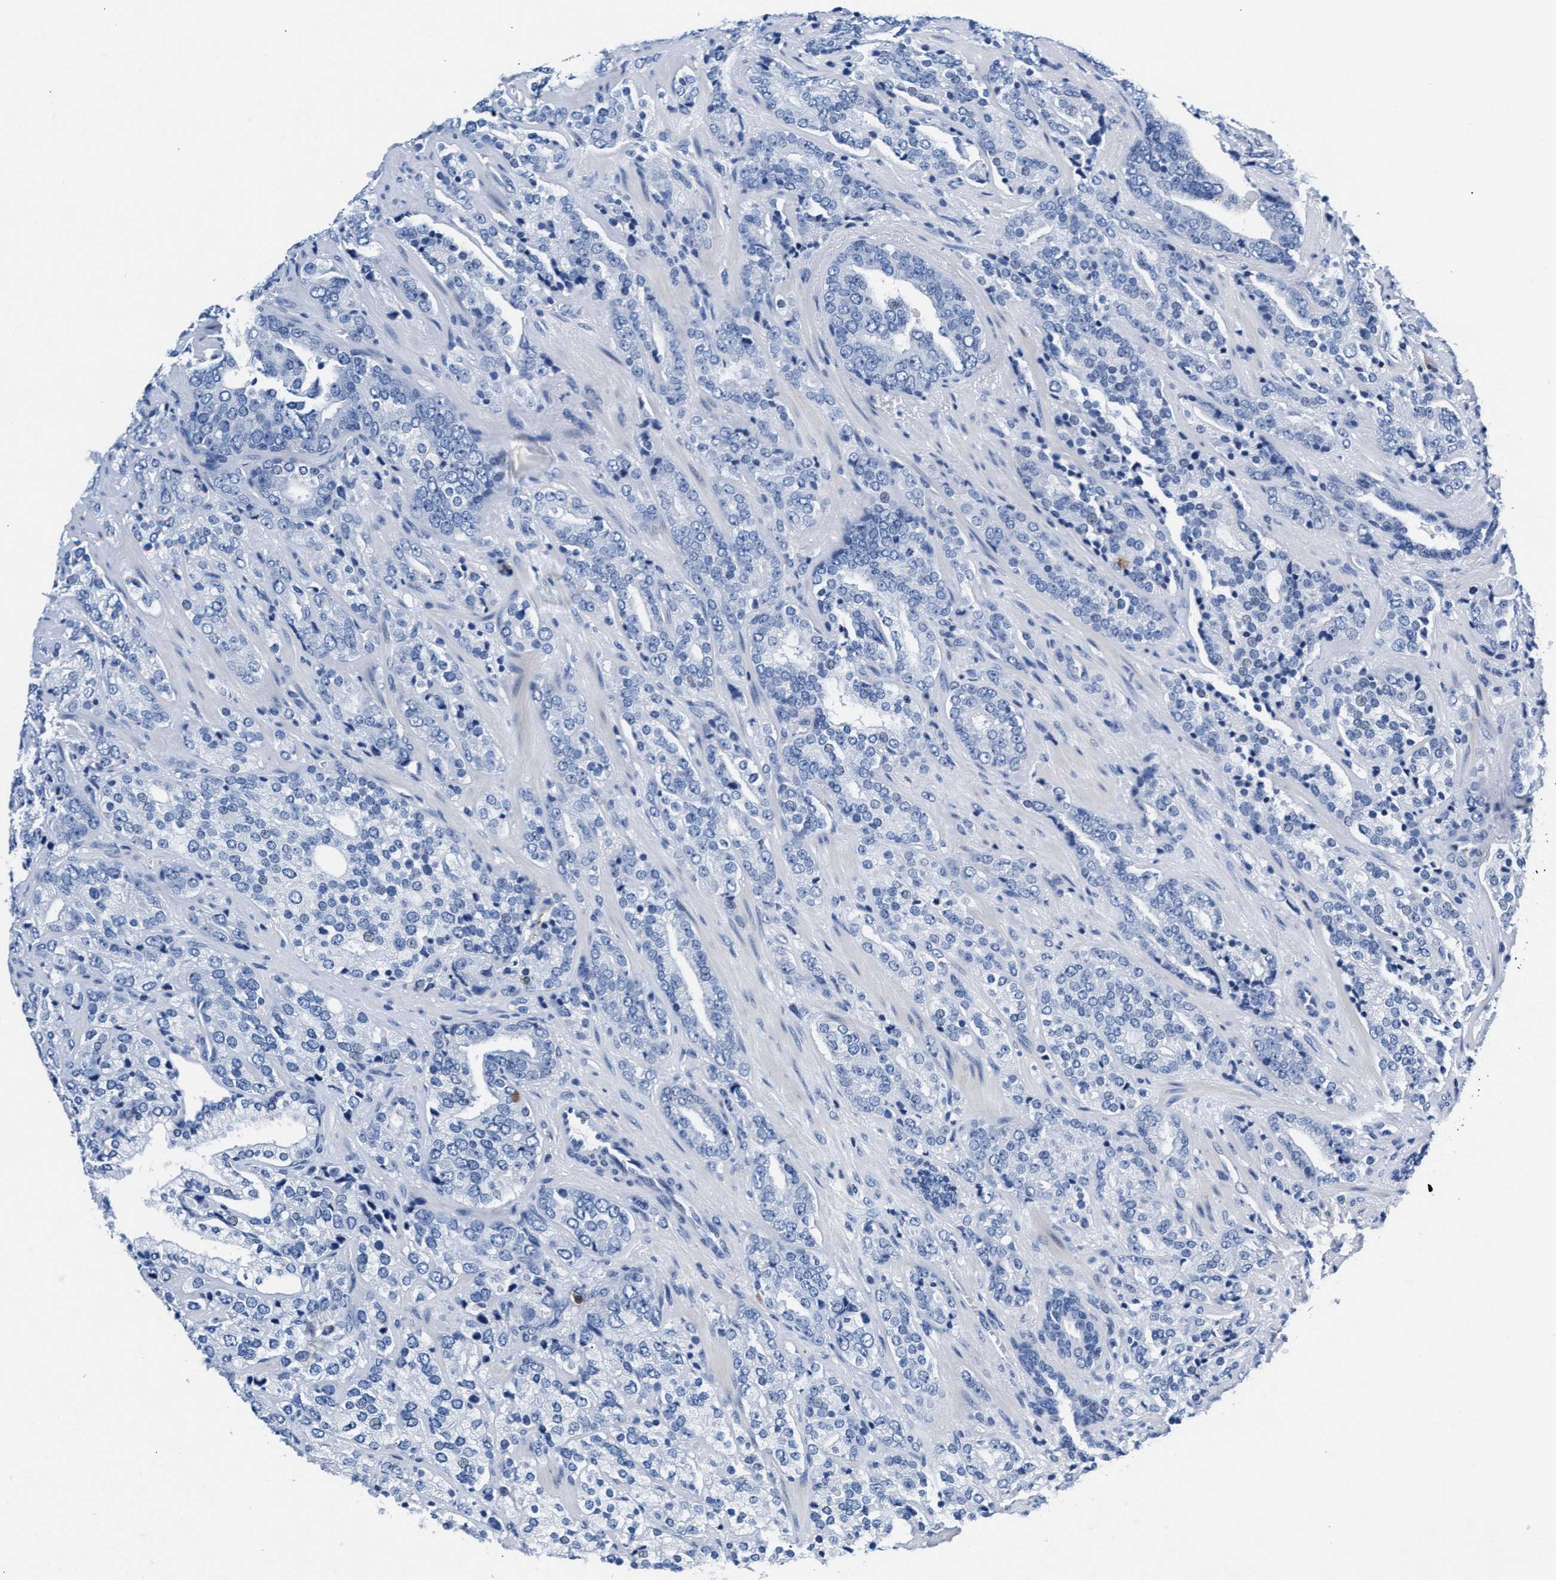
{"staining": {"intensity": "negative", "quantity": "none", "location": "none"}, "tissue": "prostate cancer", "cell_type": "Tumor cells", "image_type": "cancer", "snomed": [{"axis": "morphology", "description": "Adenocarcinoma, High grade"}, {"axis": "topography", "description": "Prostate"}], "caption": "DAB immunohistochemical staining of human prostate cancer (high-grade adenocarcinoma) demonstrates no significant positivity in tumor cells.", "gene": "MMP8", "patient": {"sex": "male", "age": 71}}